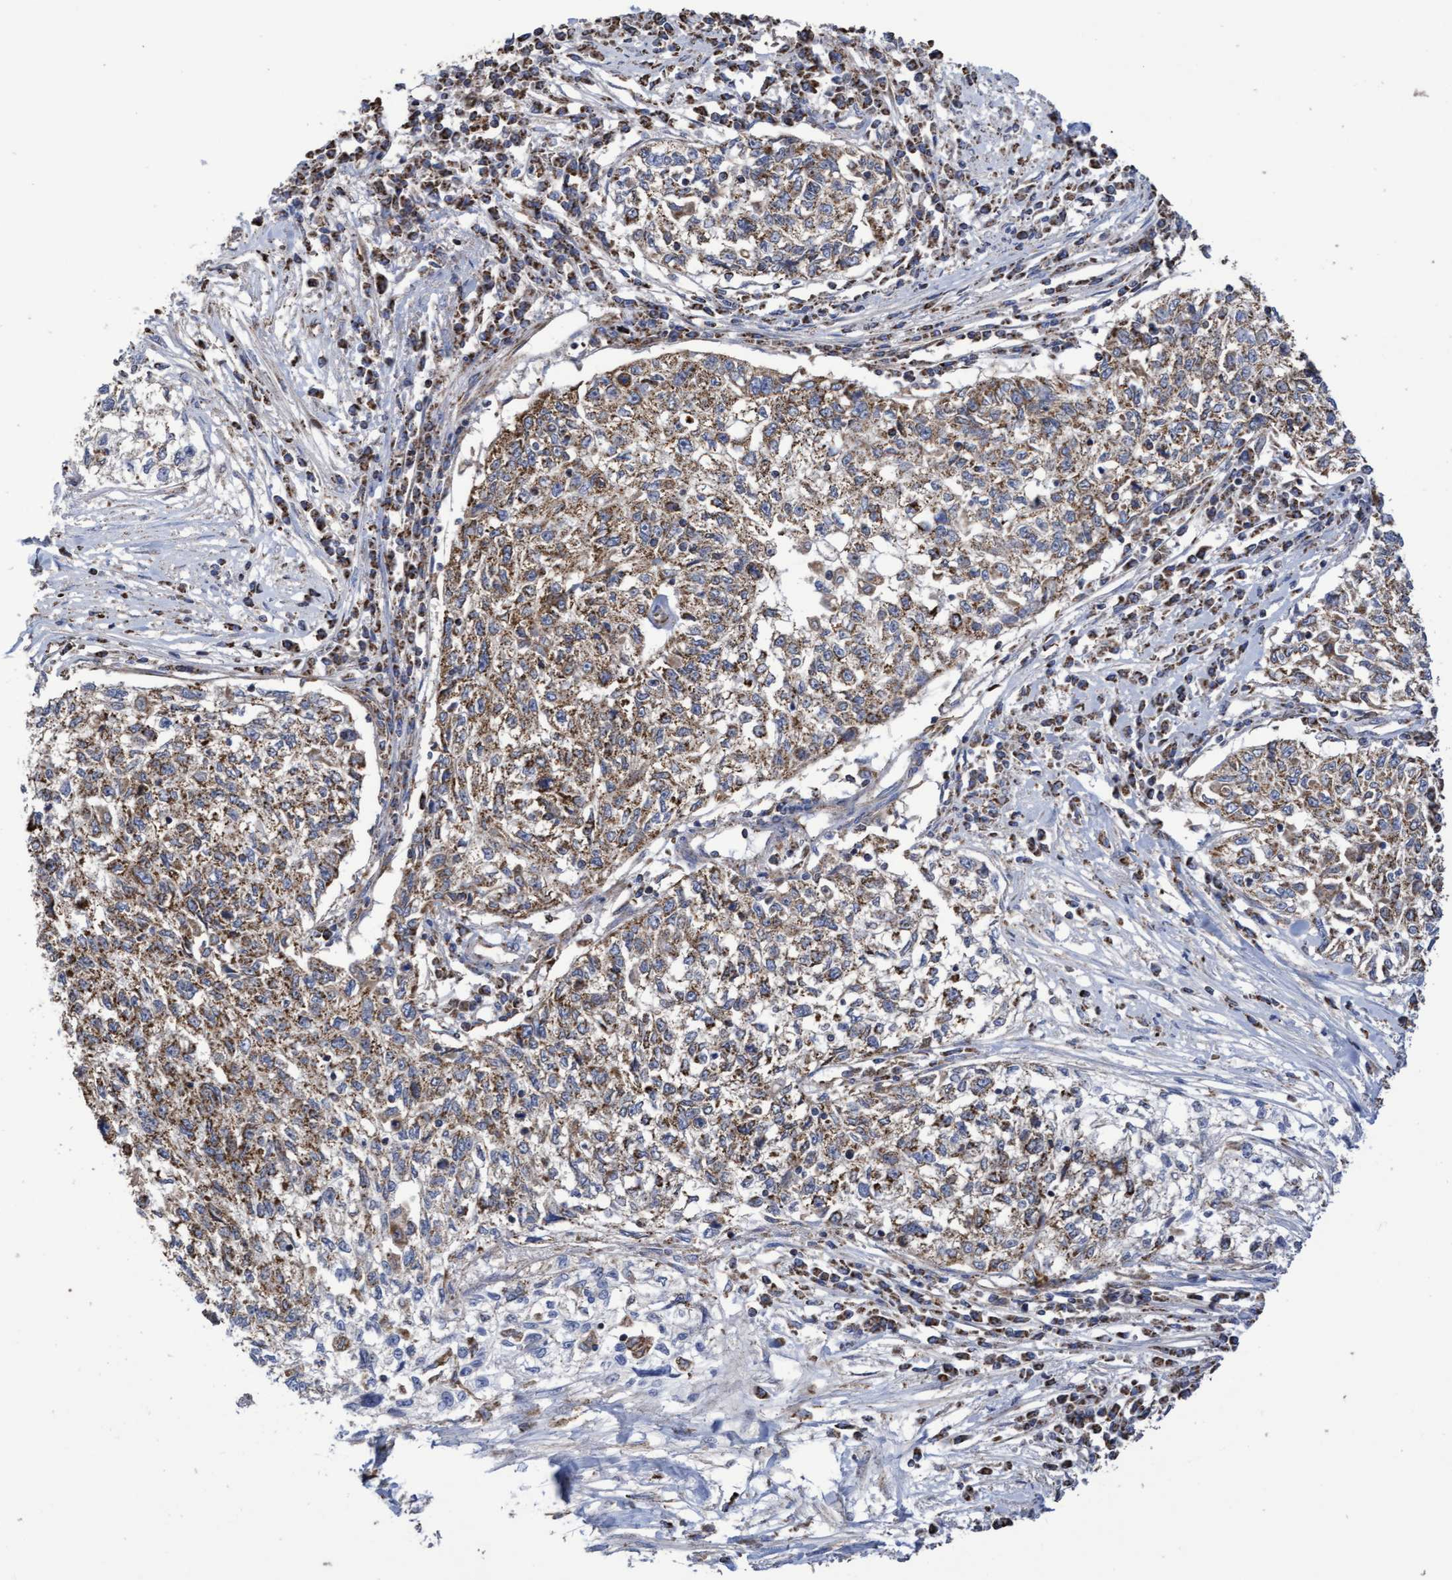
{"staining": {"intensity": "moderate", "quantity": ">75%", "location": "cytoplasmic/membranous"}, "tissue": "cervical cancer", "cell_type": "Tumor cells", "image_type": "cancer", "snomed": [{"axis": "morphology", "description": "Squamous cell carcinoma, NOS"}, {"axis": "topography", "description": "Cervix"}], "caption": "Immunohistochemistry (IHC) staining of cervical cancer (squamous cell carcinoma), which shows medium levels of moderate cytoplasmic/membranous positivity in about >75% of tumor cells indicating moderate cytoplasmic/membranous protein staining. The staining was performed using DAB (3,3'-diaminobenzidine) (brown) for protein detection and nuclei were counterstained in hematoxylin (blue).", "gene": "COBL", "patient": {"sex": "female", "age": 57}}